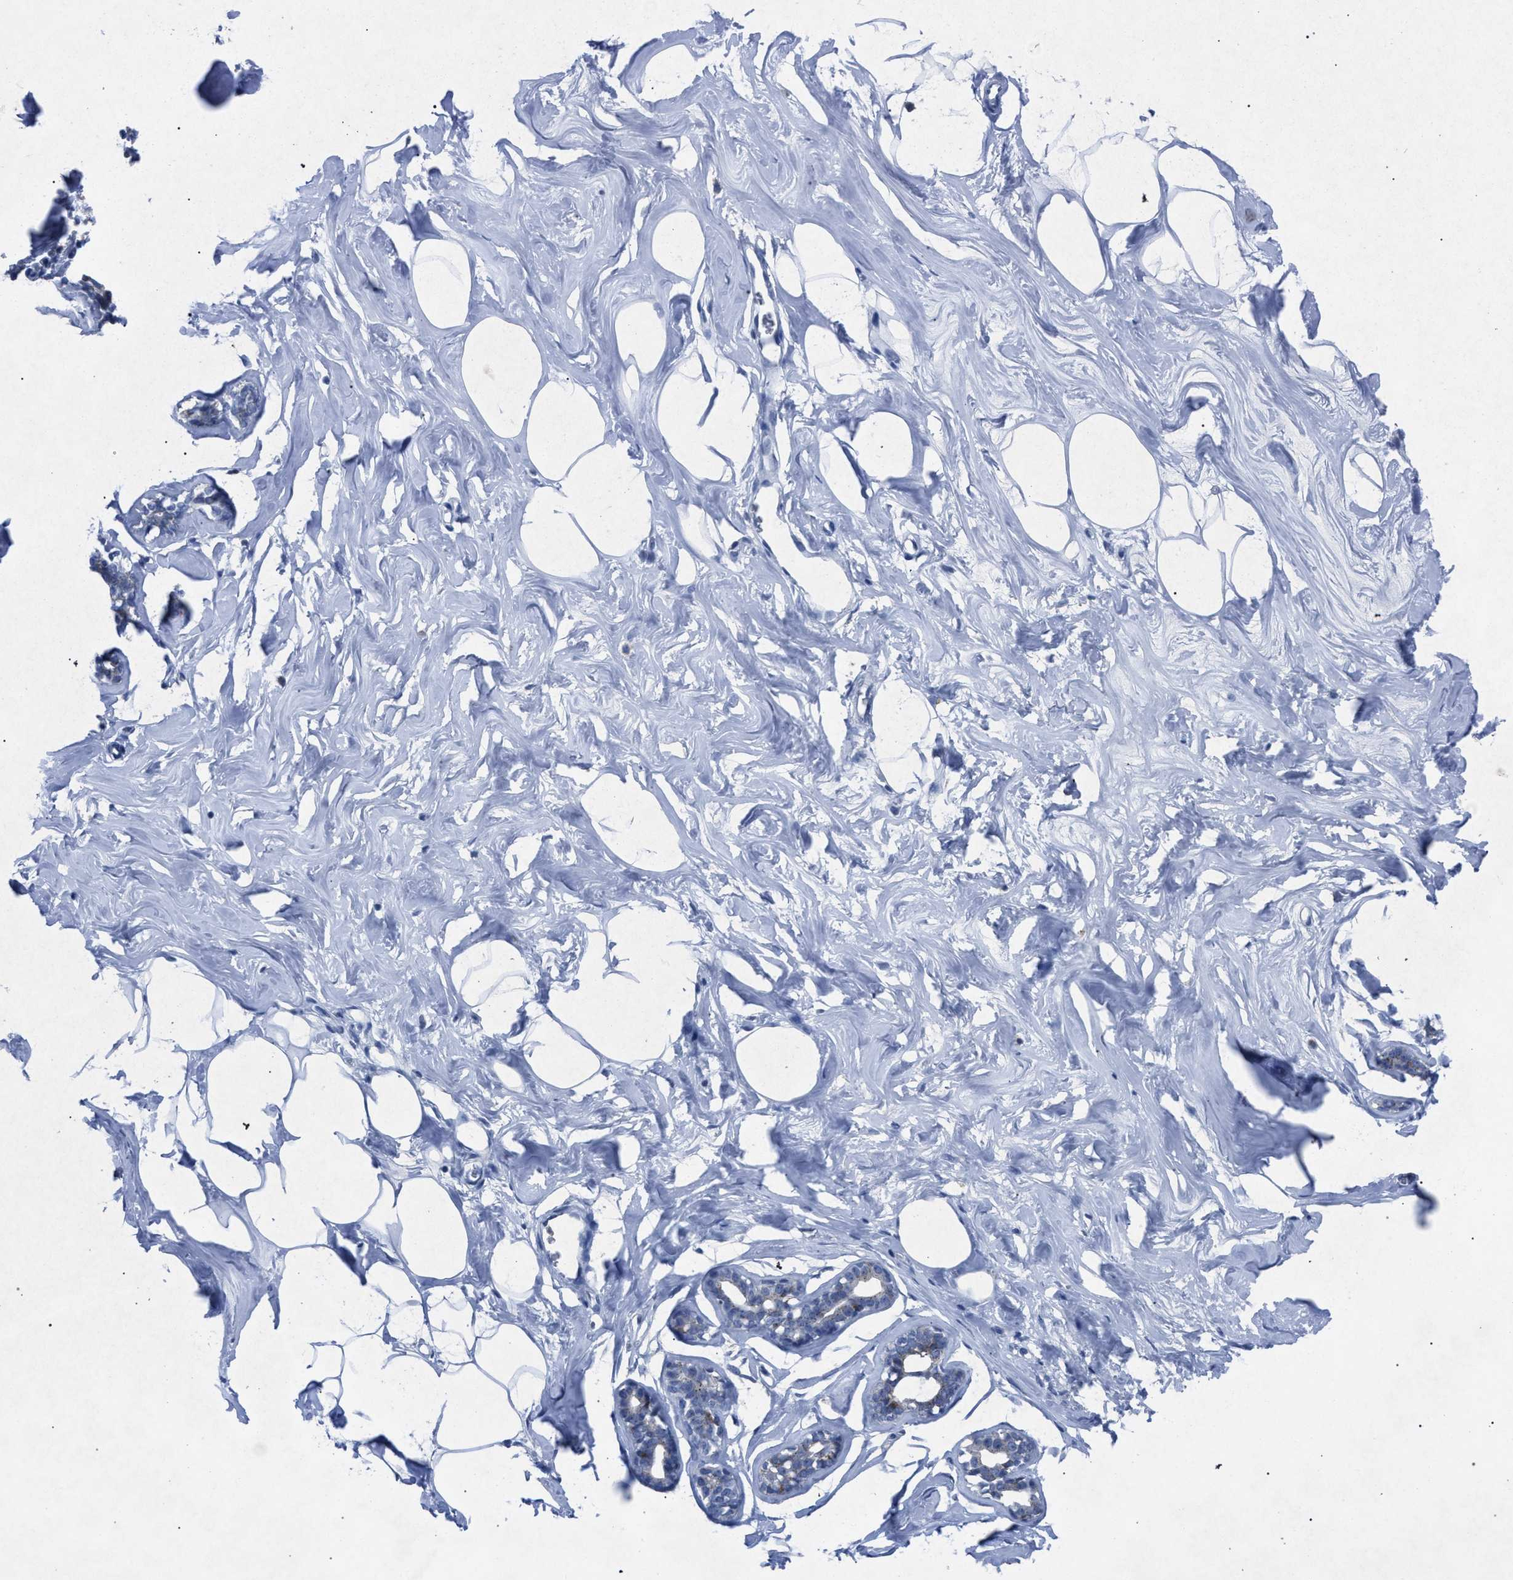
{"staining": {"intensity": "negative", "quantity": "none", "location": "none"}, "tissue": "adipose tissue", "cell_type": "Adipocytes", "image_type": "normal", "snomed": [{"axis": "morphology", "description": "Normal tissue, NOS"}, {"axis": "morphology", "description": "Fibrosis, NOS"}, {"axis": "topography", "description": "Breast"}, {"axis": "topography", "description": "Adipose tissue"}], "caption": "Immunohistochemical staining of normal adipose tissue displays no significant positivity in adipocytes. Nuclei are stained in blue.", "gene": "HSD17B4", "patient": {"sex": "female", "age": 39}}